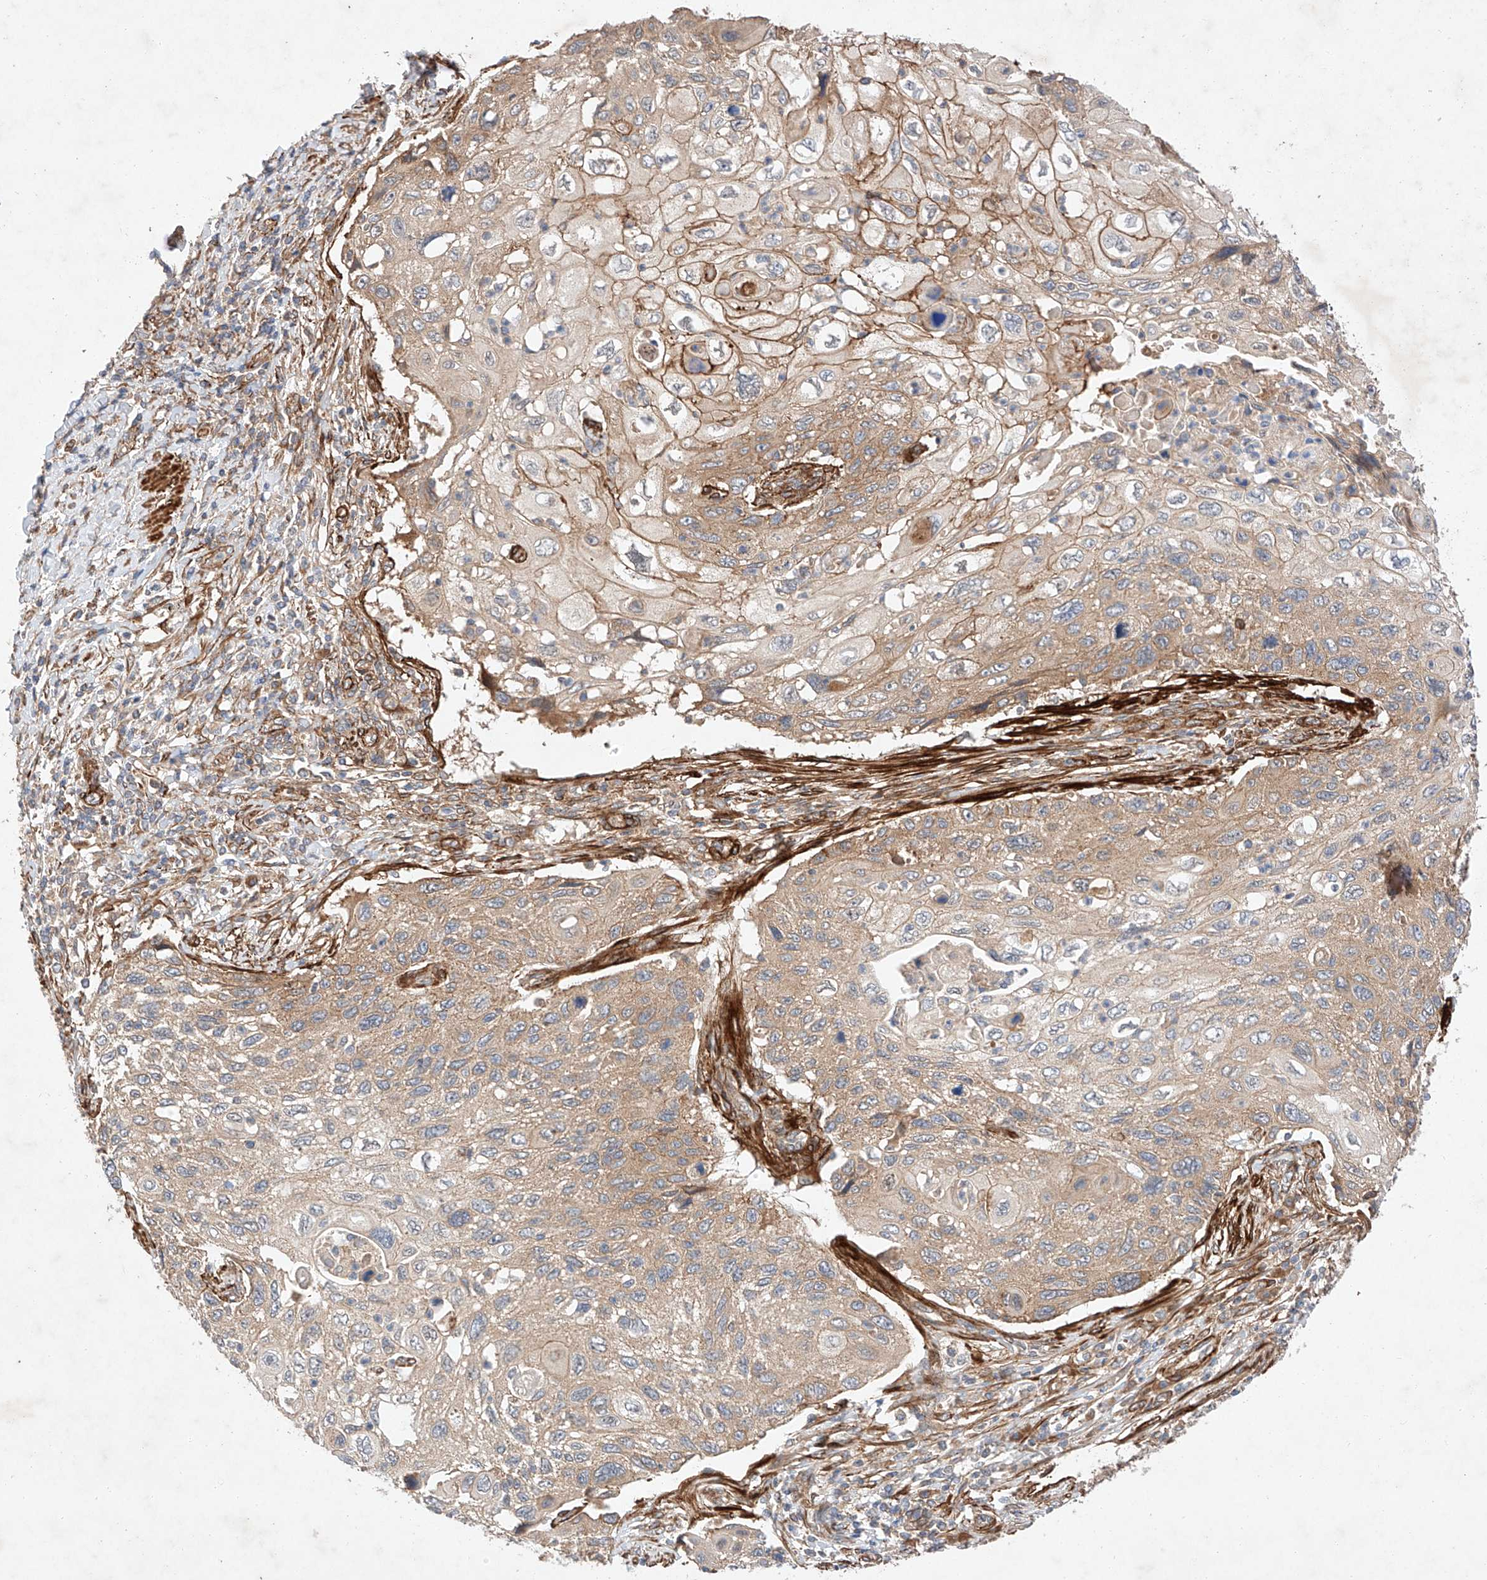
{"staining": {"intensity": "moderate", "quantity": ">75%", "location": "cytoplasmic/membranous"}, "tissue": "cervical cancer", "cell_type": "Tumor cells", "image_type": "cancer", "snomed": [{"axis": "morphology", "description": "Squamous cell carcinoma, NOS"}, {"axis": "topography", "description": "Cervix"}], "caption": "The histopathology image demonstrates staining of squamous cell carcinoma (cervical), revealing moderate cytoplasmic/membranous protein positivity (brown color) within tumor cells. (Brightfield microscopy of DAB IHC at high magnification).", "gene": "RAB23", "patient": {"sex": "female", "age": 70}}